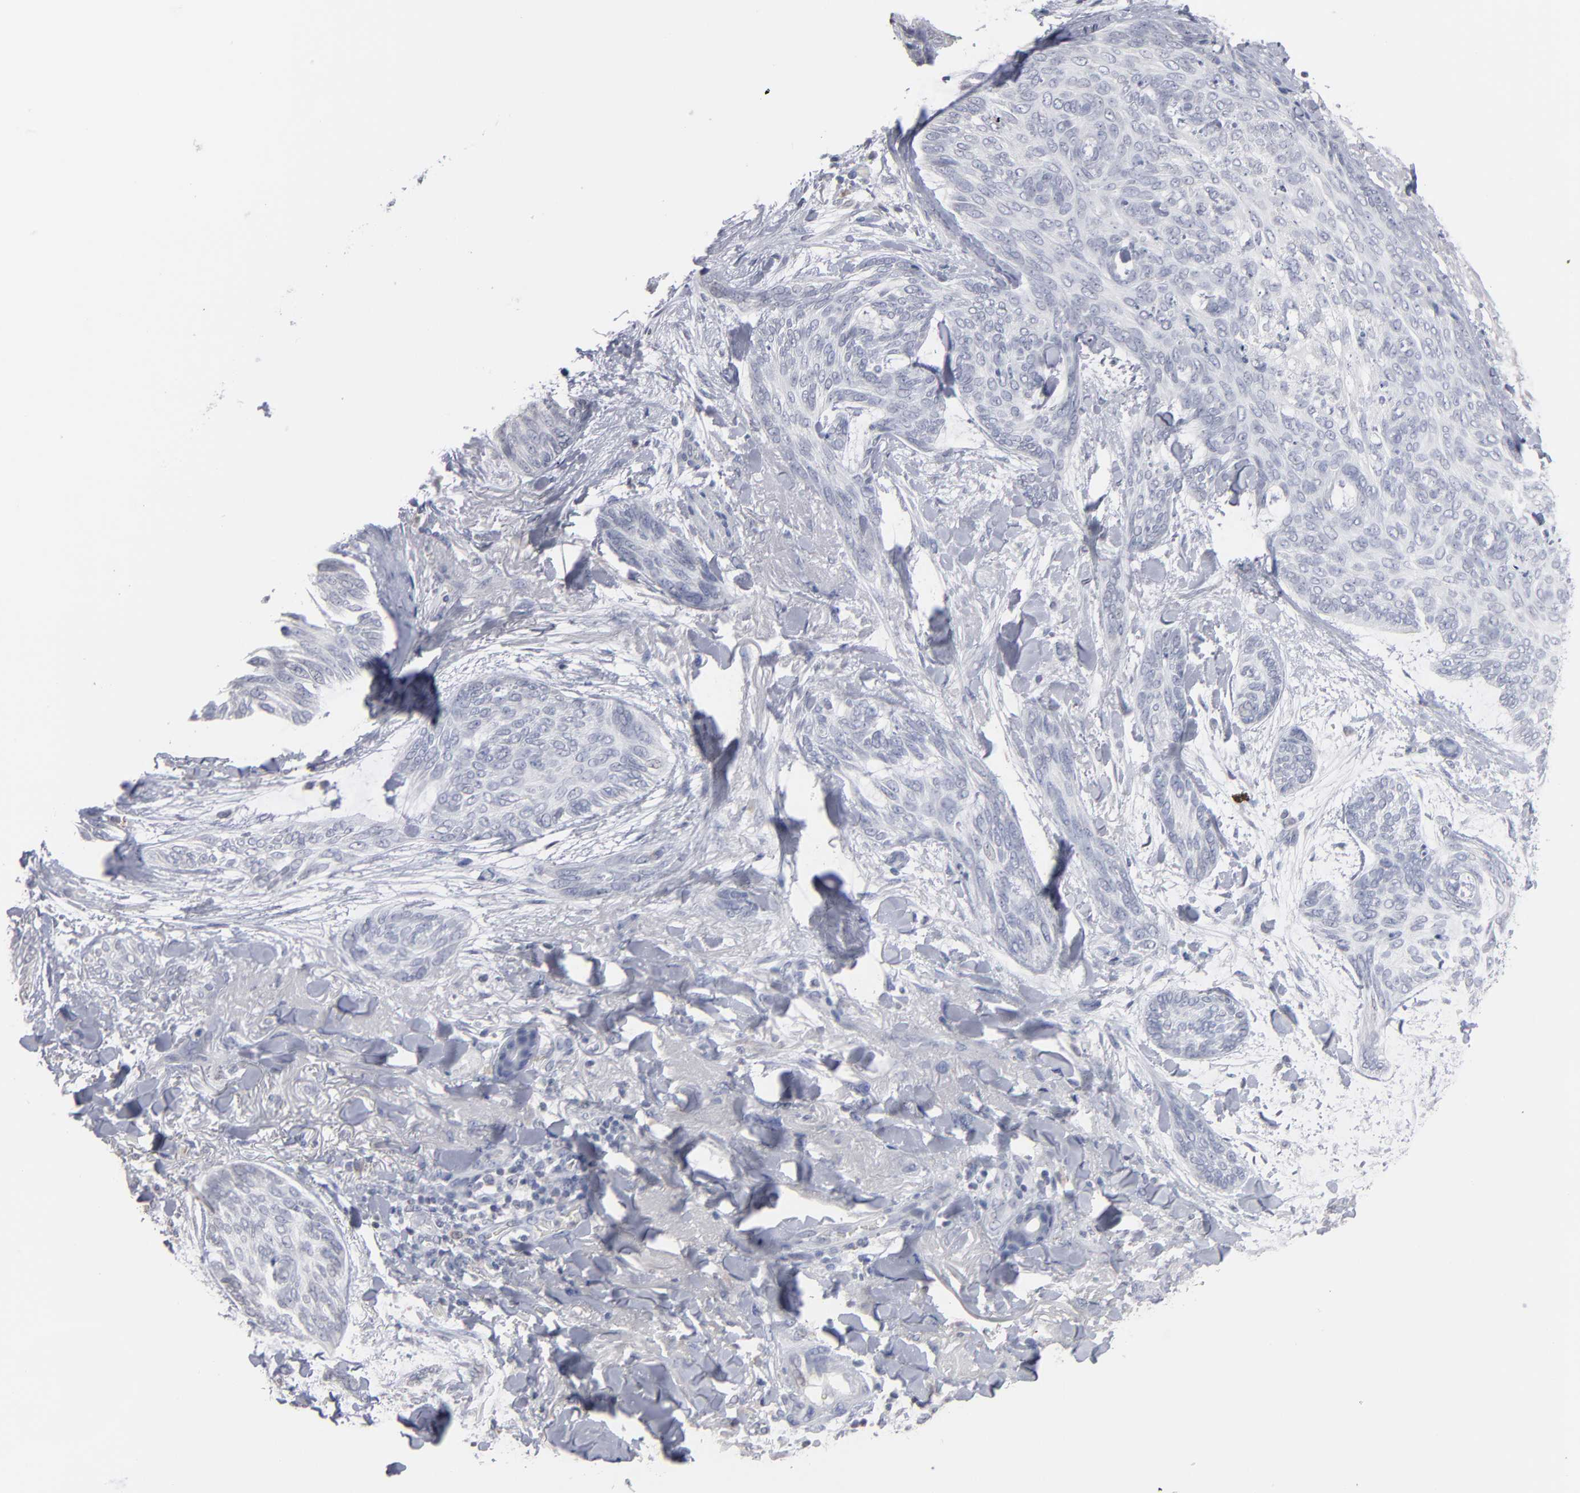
{"staining": {"intensity": "negative", "quantity": "none", "location": "none"}, "tissue": "skin cancer", "cell_type": "Tumor cells", "image_type": "cancer", "snomed": [{"axis": "morphology", "description": "Normal tissue, NOS"}, {"axis": "morphology", "description": "Basal cell carcinoma"}, {"axis": "topography", "description": "Skin"}], "caption": "This is a micrograph of immunohistochemistry staining of basal cell carcinoma (skin), which shows no positivity in tumor cells.", "gene": "RPH3A", "patient": {"sex": "female", "age": 71}}